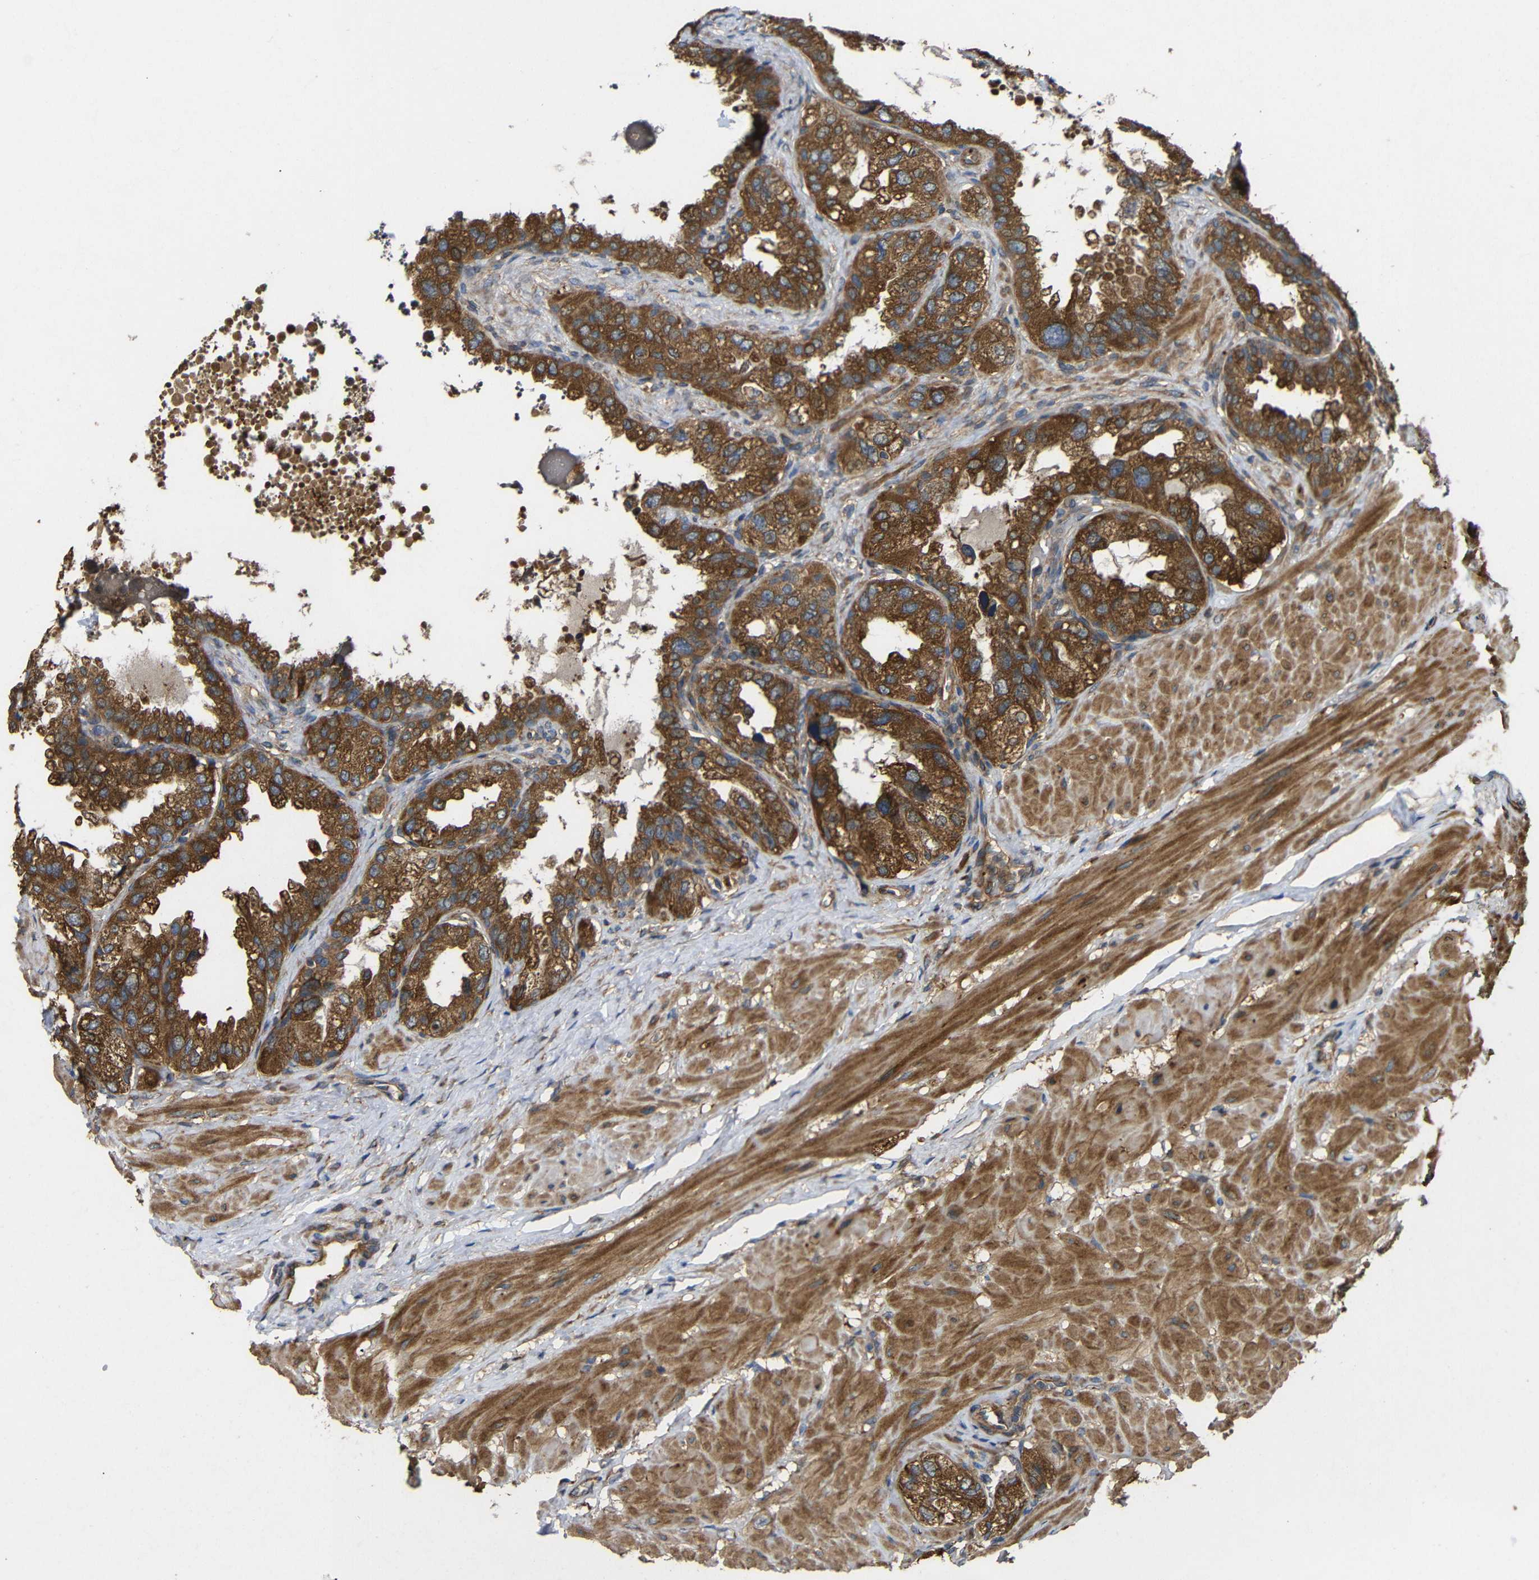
{"staining": {"intensity": "strong", "quantity": ">75%", "location": "cytoplasmic/membranous"}, "tissue": "seminal vesicle", "cell_type": "Glandular cells", "image_type": "normal", "snomed": [{"axis": "morphology", "description": "Normal tissue, NOS"}, {"axis": "topography", "description": "Seminal veicle"}], "caption": "Immunohistochemistry (IHC) of benign seminal vesicle demonstrates high levels of strong cytoplasmic/membranous expression in approximately >75% of glandular cells. Nuclei are stained in blue.", "gene": "EIF2S1", "patient": {"sex": "male", "age": 68}}